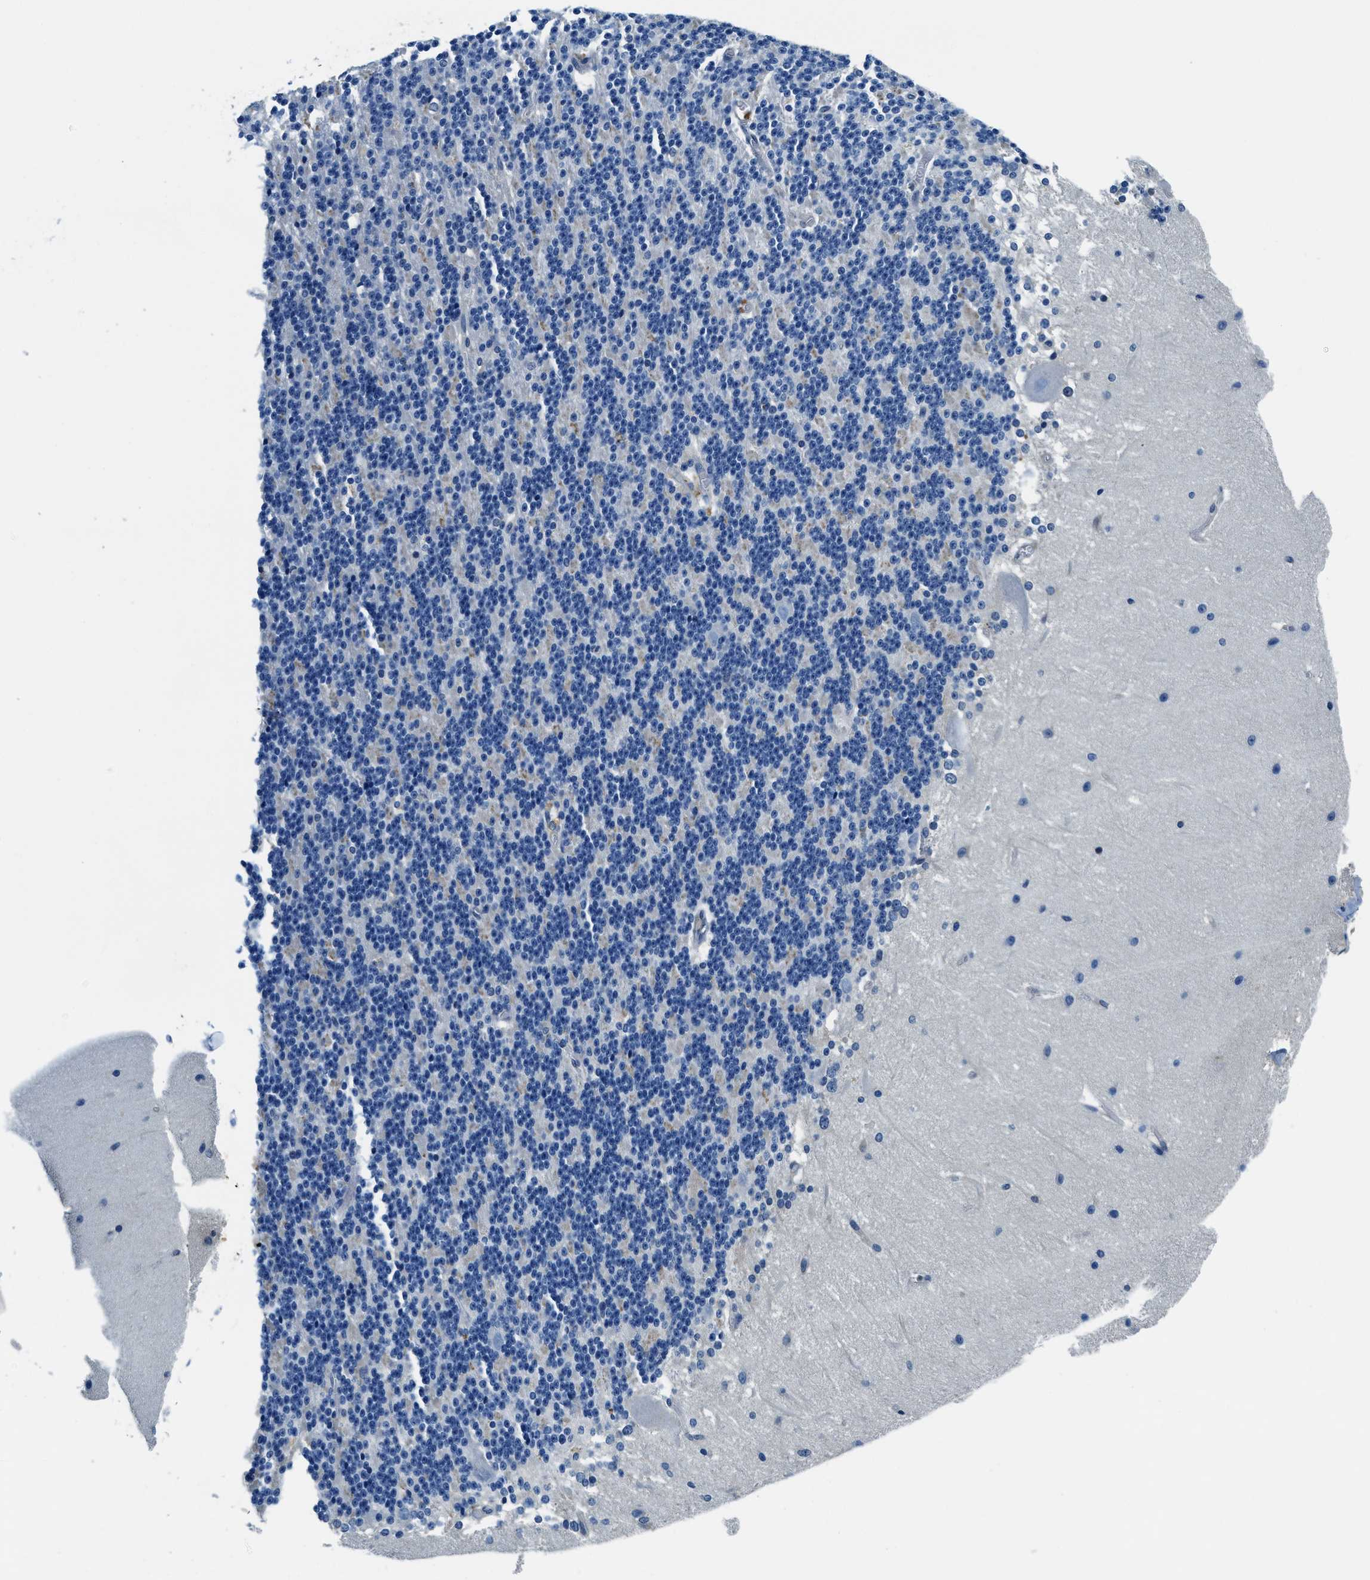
{"staining": {"intensity": "negative", "quantity": "none", "location": "none"}, "tissue": "cerebellum", "cell_type": "Cells in granular layer", "image_type": "normal", "snomed": [{"axis": "morphology", "description": "Normal tissue, NOS"}, {"axis": "topography", "description": "Cerebellum"}], "caption": "Protein analysis of unremarkable cerebellum displays no significant staining in cells in granular layer.", "gene": "TWF1", "patient": {"sex": "female", "age": 19}}